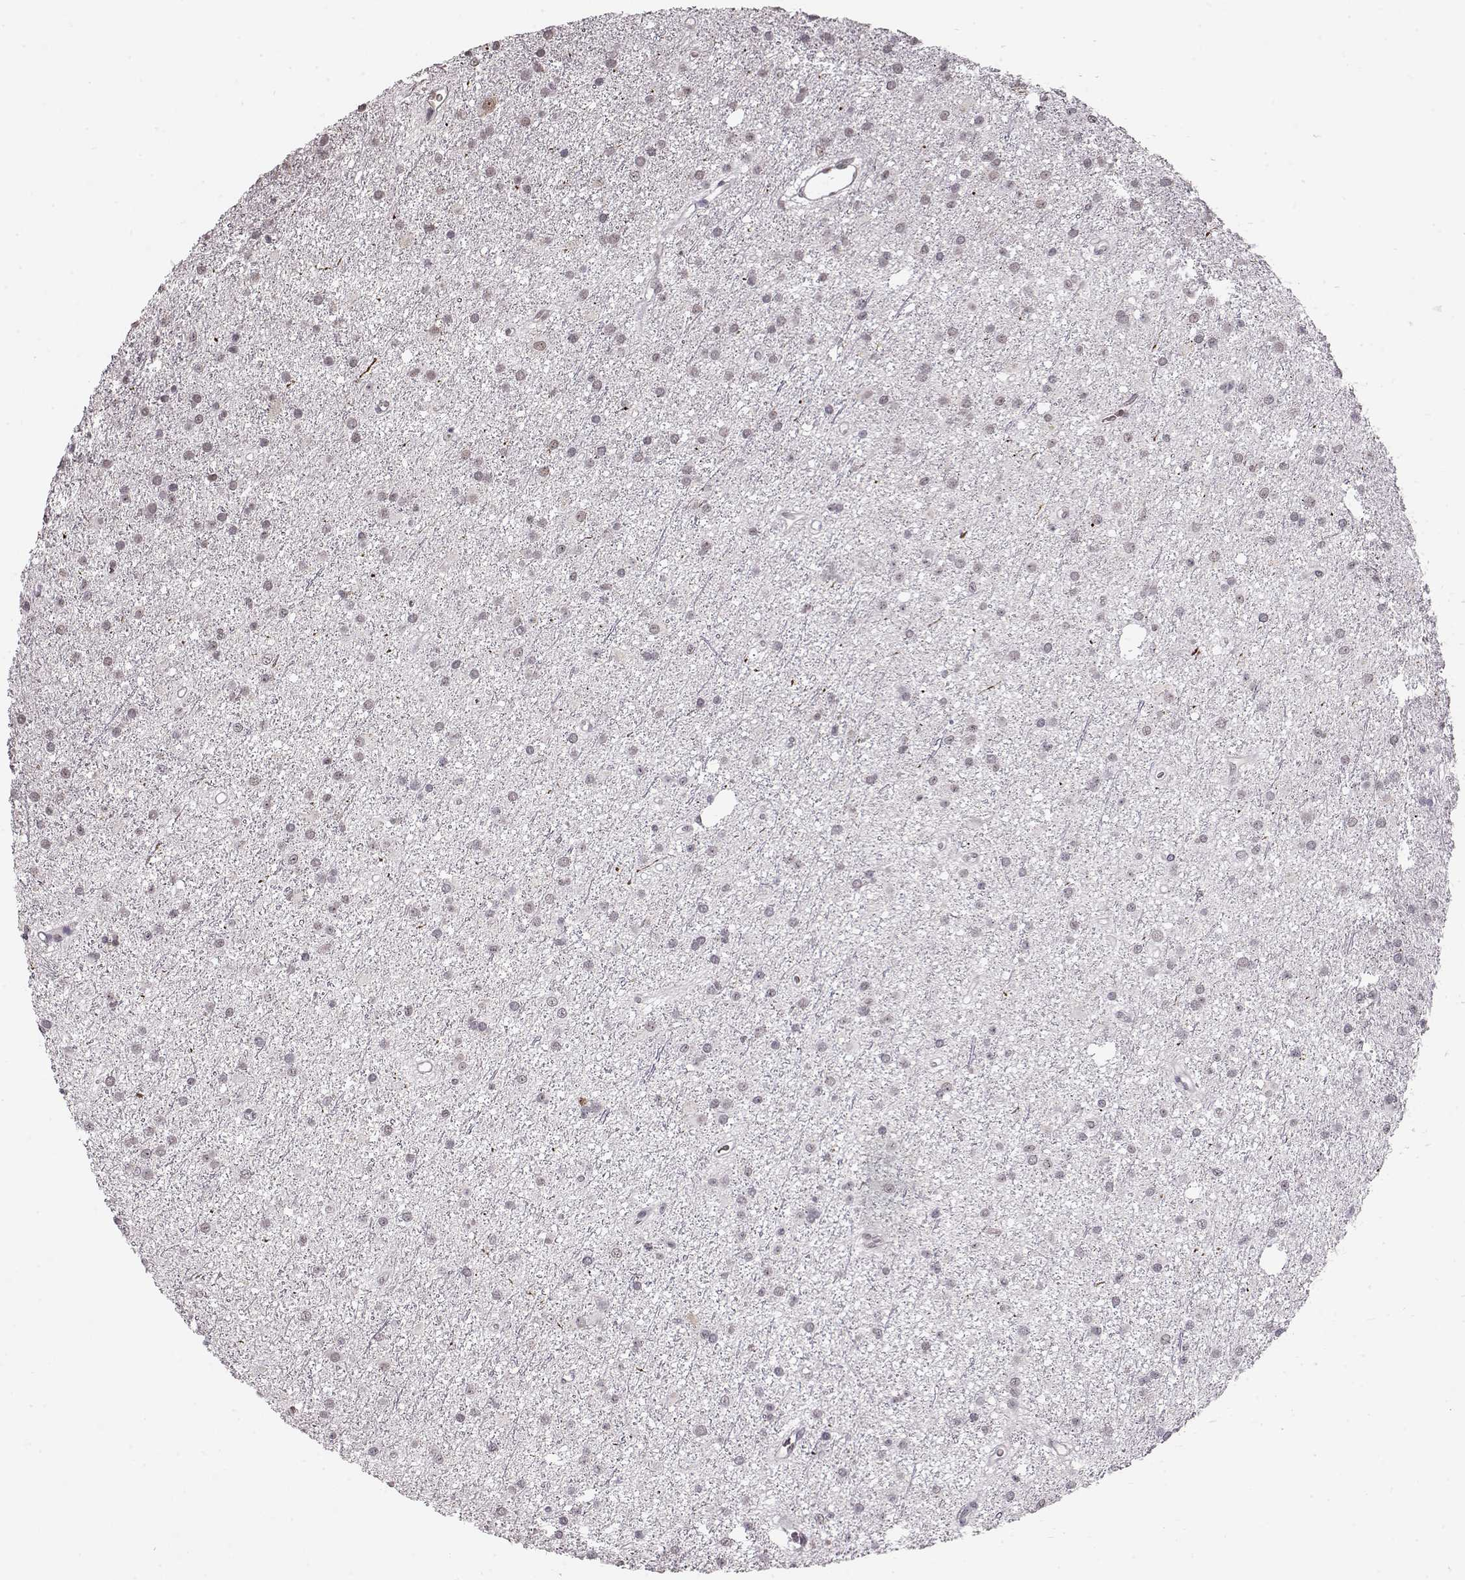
{"staining": {"intensity": "negative", "quantity": "none", "location": "none"}, "tissue": "glioma", "cell_type": "Tumor cells", "image_type": "cancer", "snomed": [{"axis": "morphology", "description": "Glioma, malignant, Low grade"}, {"axis": "topography", "description": "Brain"}], "caption": "Tumor cells are negative for brown protein staining in glioma.", "gene": "PCP4", "patient": {"sex": "male", "age": 27}}